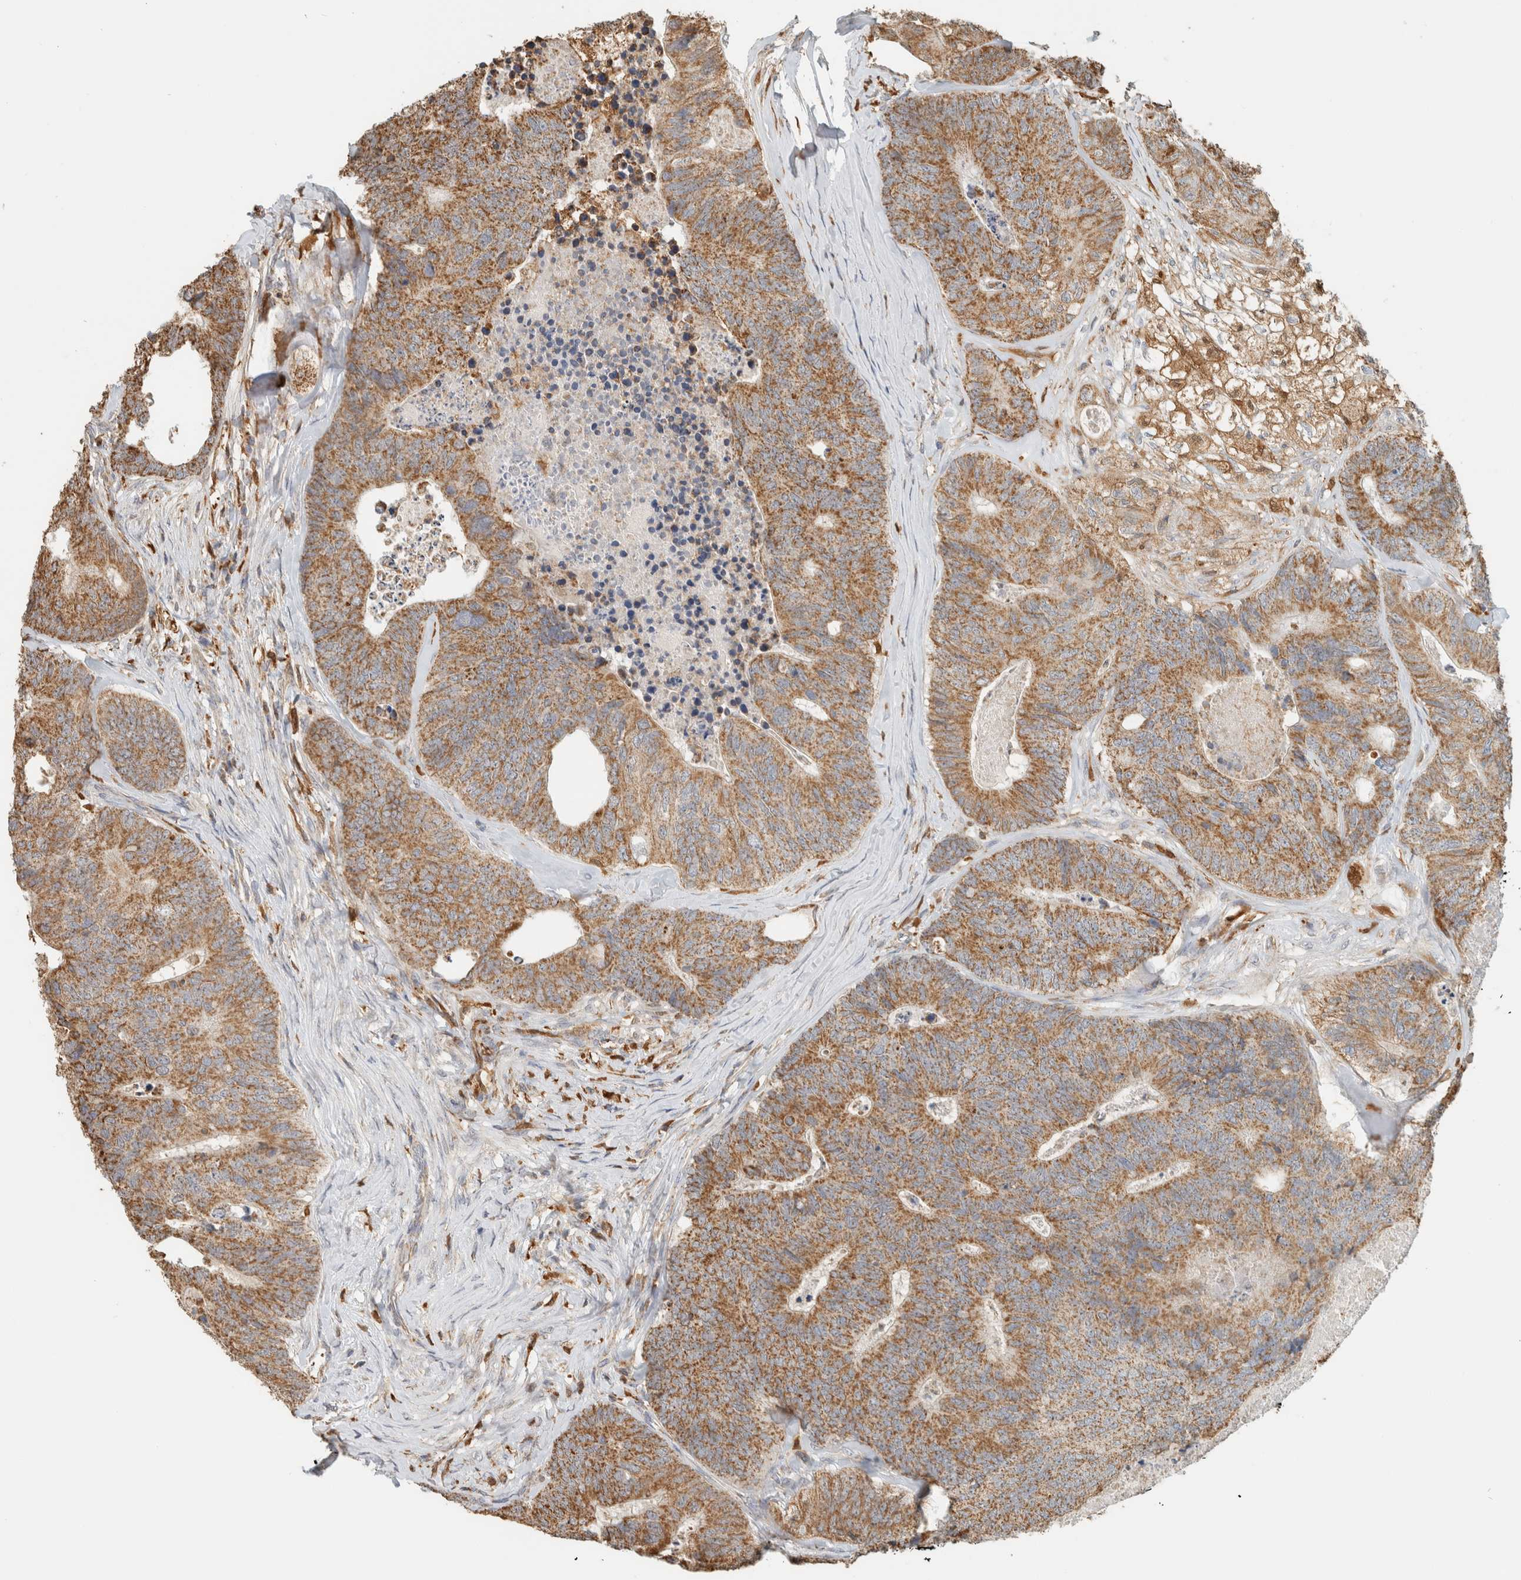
{"staining": {"intensity": "moderate", "quantity": ">75%", "location": "cytoplasmic/membranous"}, "tissue": "colorectal cancer", "cell_type": "Tumor cells", "image_type": "cancer", "snomed": [{"axis": "morphology", "description": "Adenocarcinoma, NOS"}, {"axis": "topography", "description": "Colon"}], "caption": "A high-resolution image shows IHC staining of colorectal cancer (adenocarcinoma), which displays moderate cytoplasmic/membranous expression in about >75% of tumor cells.", "gene": "CAPG", "patient": {"sex": "female", "age": 67}}